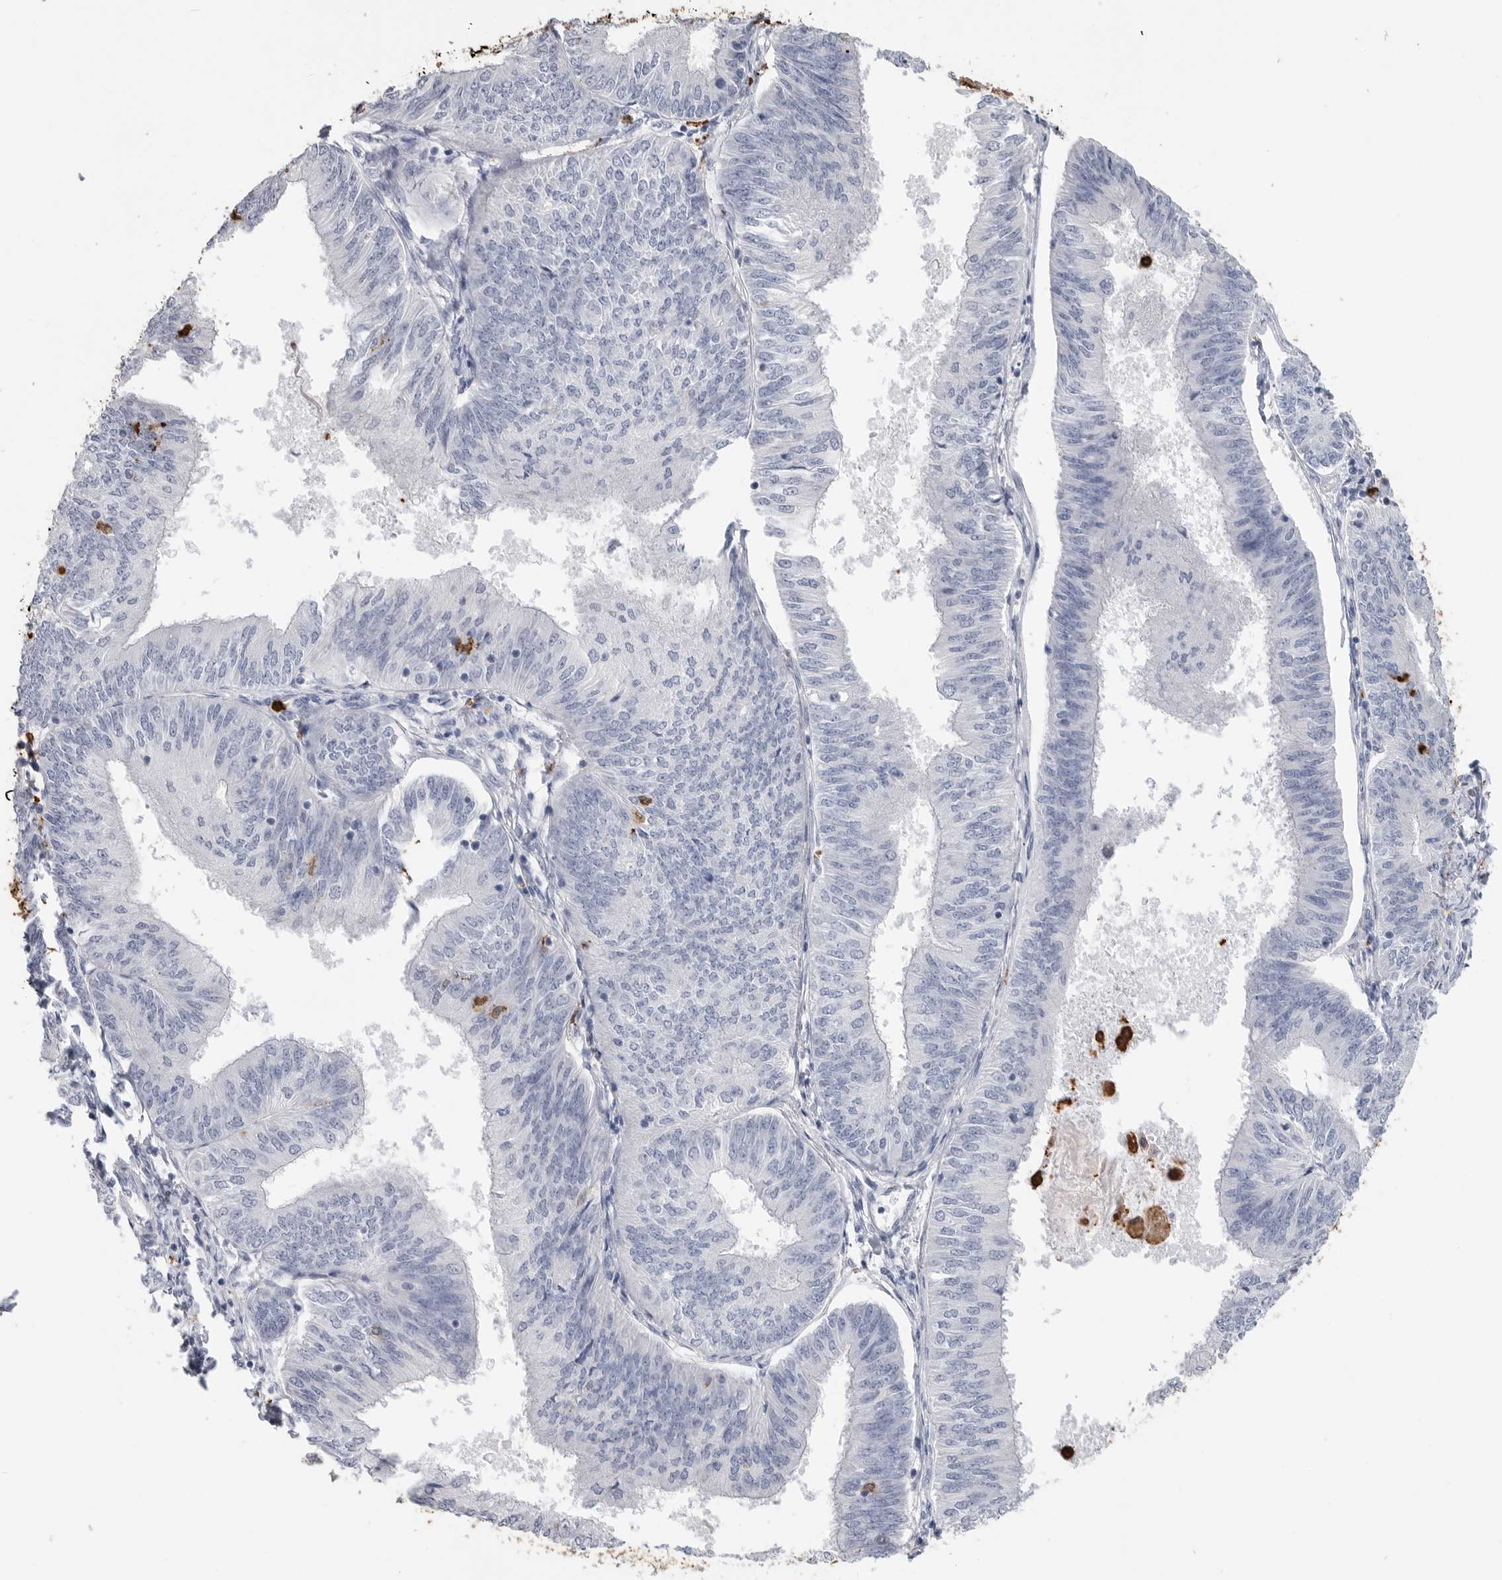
{"staining": {"intensity": "negative", "quantity": "none", "location": "none"}, "tissue": "endometrial cancer", "cell_type": "Tumor cells", "image_type": "cancer", "snomed": [{"axis": "morphology", "description": "Adenocarcinoma, NOS"}, {"axis": "topography", "description": "Endometrium"}], "caption": "There is no significant expression in tumor cells of endometrial cancer (adenocarcinoma). Brightfield microscopy of IHC stained with DAB (brown) and hematoxylin (blue), captured at high magnification.", "gene": "CYB561D1", "patient": {"sex": "female", "age": 58}}